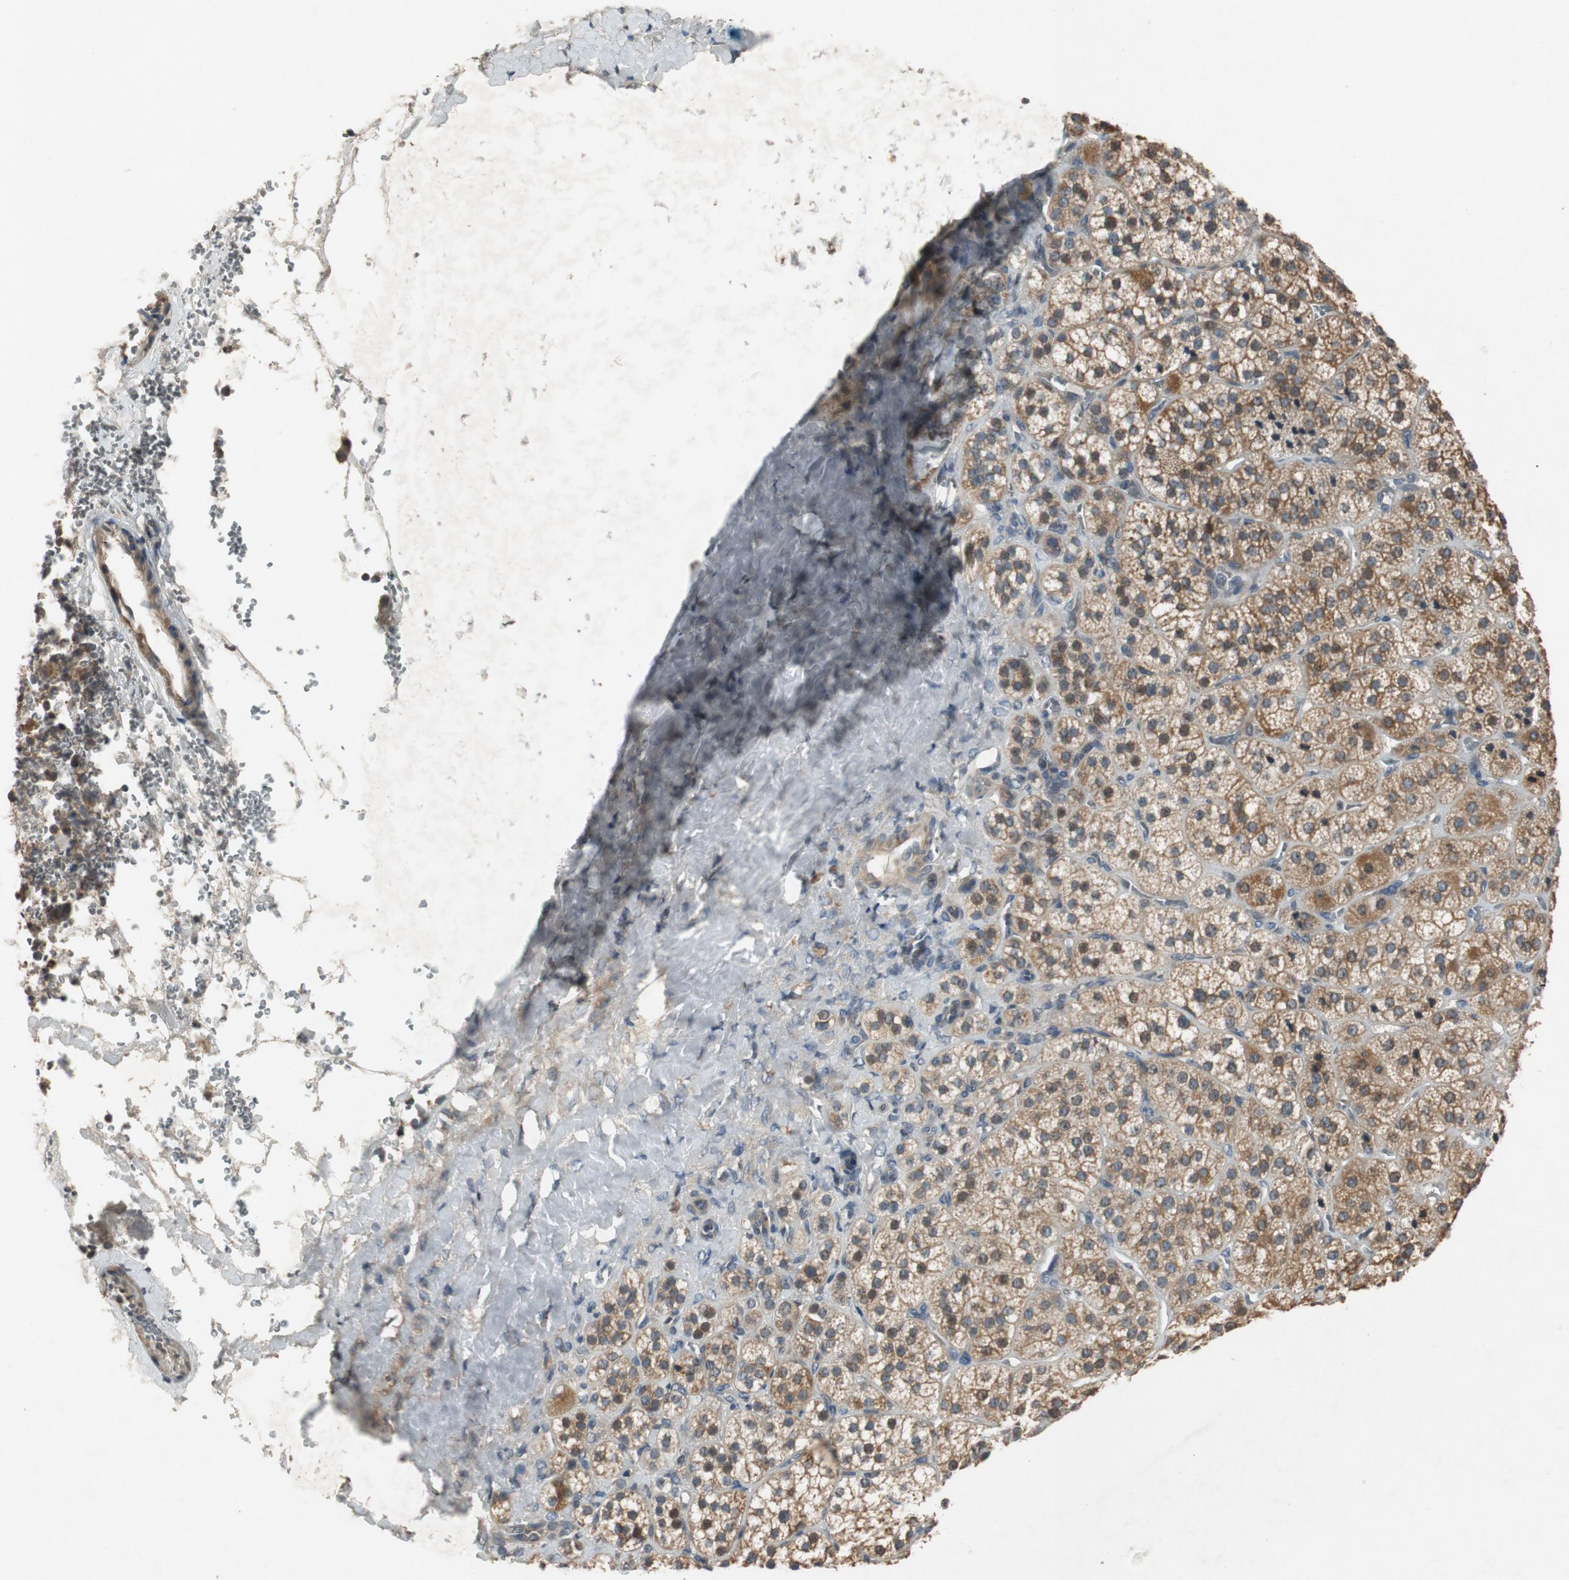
{"staining": {"intensity": "moderate", "quantity": ">75%", "location": "cytoplasmic/membranous"}, "tissue": "adrenal gland", "cell_type": "Glandular cells", "image_type": "normal", "snomed": [{"axis": "morphology", "description": "Normal tissue, NOS"}, {"axis": "topography", "description": "Adrenal gland"}], "caption": "Adrenal gland stained with a protein marker displays moderate staining in glandular cells.", "gene": "ATP2C1", "patient": {"sex": "female", "age": 71}}